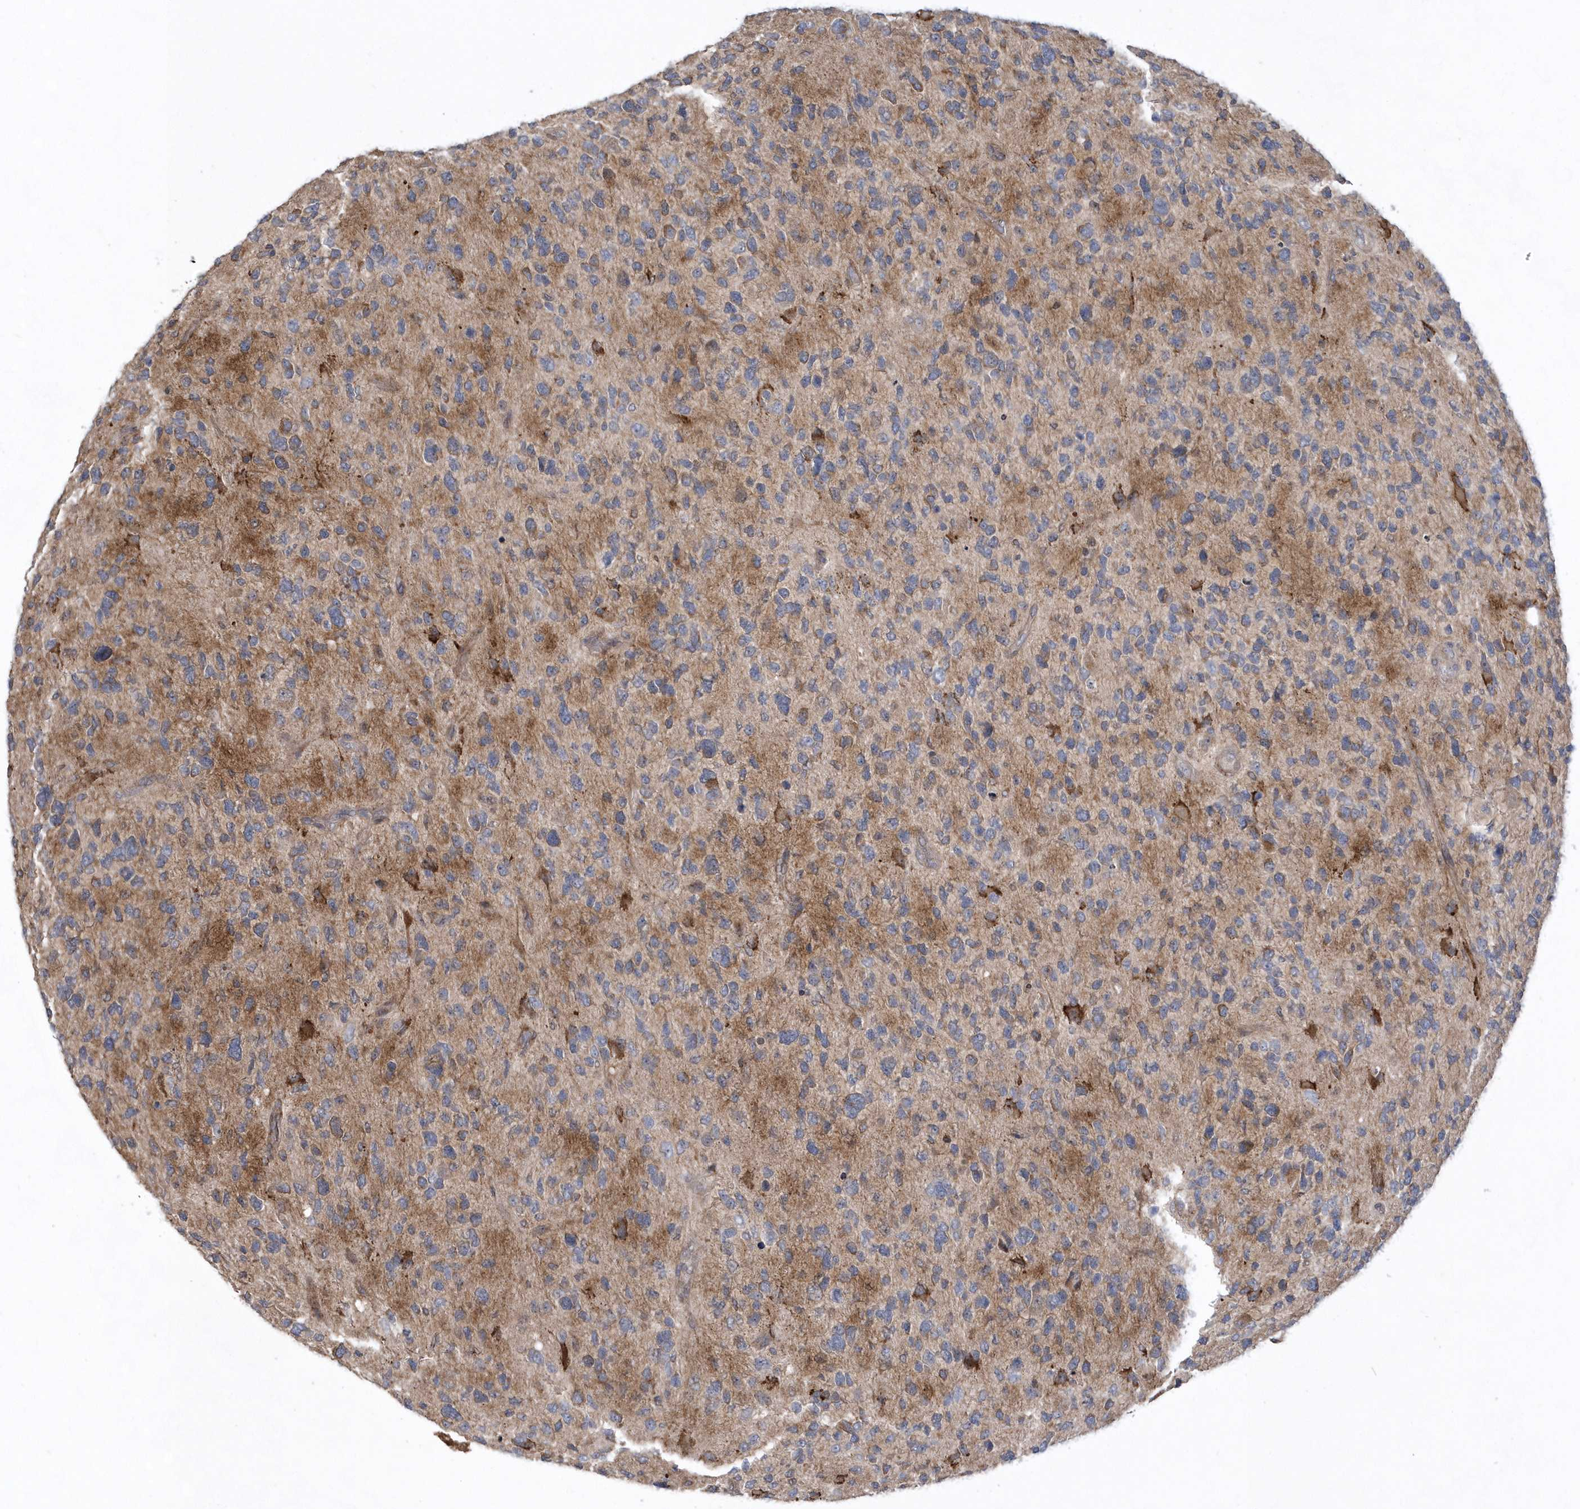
{"staining": {"intensity": "weak", "quantity": "<25%", "location": "cytoplasmic/membranous"}, "tissue": "glioma", "cell_type": "Tumor cells", "image_type": "cancer", "snomed": [{"axis": "morphology", "description": "Glioma, malignant, High grade"}, {"axis": "topography", "description": "Brain"}], "caption": "Immunohistochemical staining of glioma demonstrates no significant staining in tumor cells.", "gene": "HMGCS1", "patient": {"sex": "female", "age": 58}}